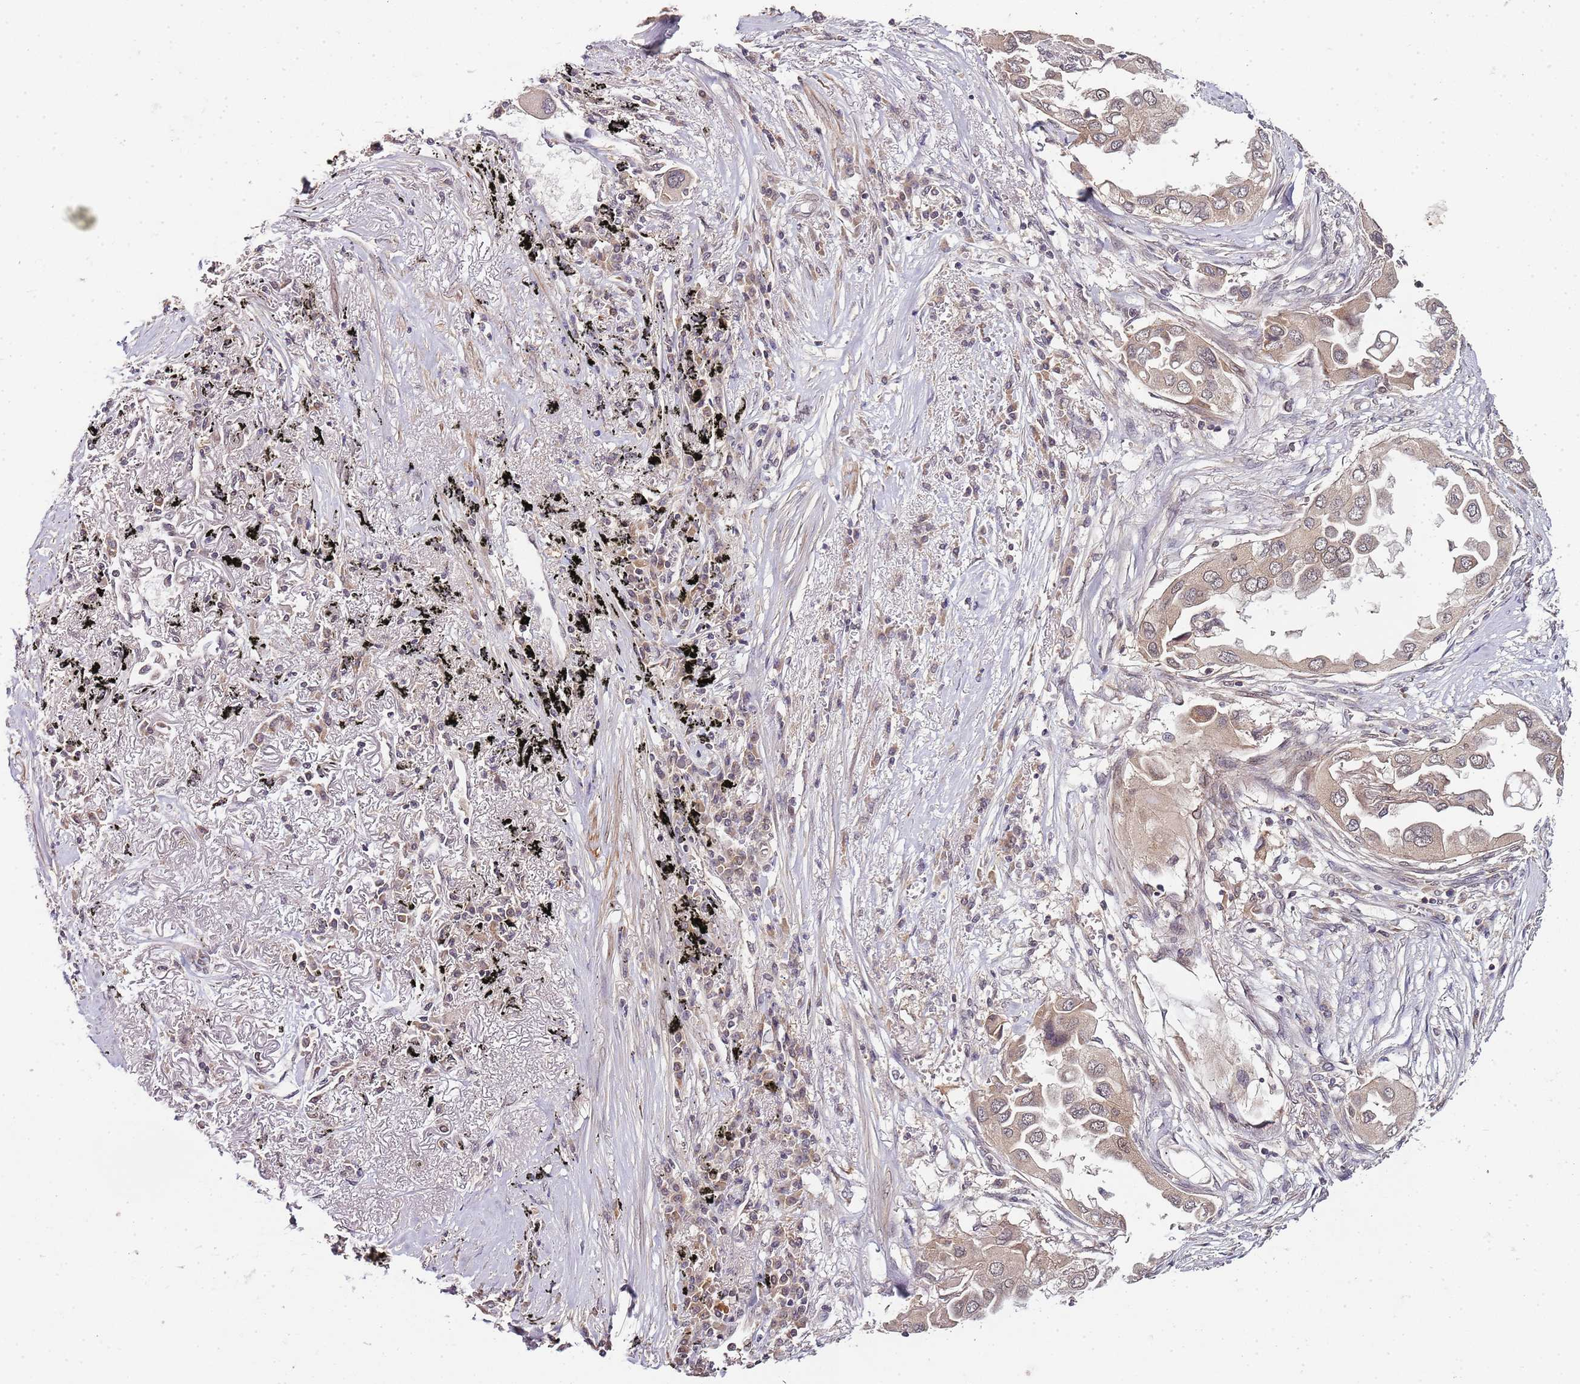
{"staining": {"intensity": "moderate", "quantity": ">75%", "location": "cytoplasmic/membranous,nuclear"}, "tissue": "lung cancer", "cell_type": "Tumor cells", "image_type": "cancer", "snomed": [{"axis": "morphology", "description": "Adenocarcinoma, NOS"}, {"axis": "topography", "description": "Lung"}], "caption": "This photomicrograph reveals immunohistochemistry (IHC) staining of lung cancer, with medium moderate cytoplasmic/membranous and nuclear expression in about >75% of tumor cells.", "gene": "LIN37", "patient": {"sex": "female", "age": 76}}